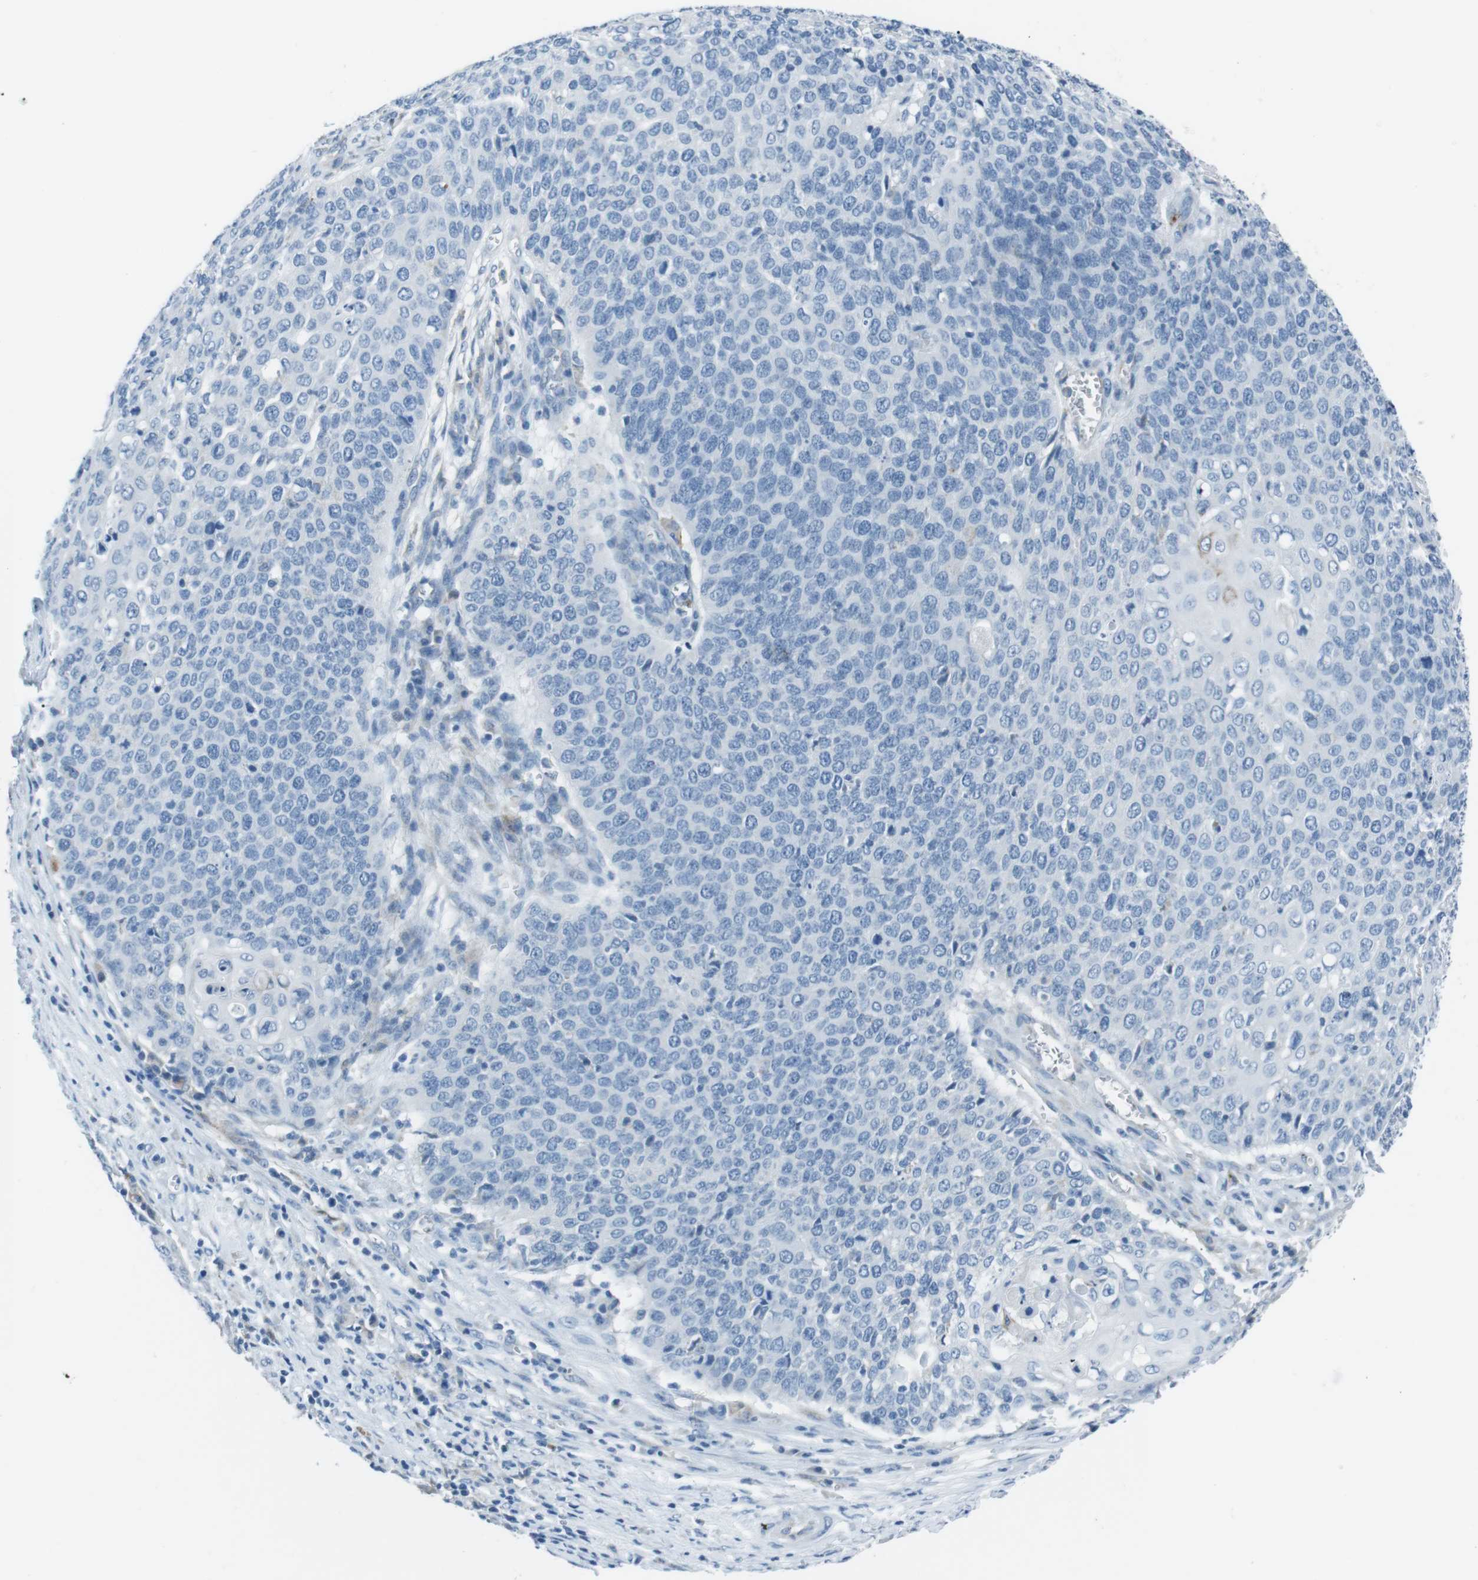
{"staining": {"intensity": "negative", "quantity": "none", "location": "none"}, "tissue": "cervical cancer", "cell_type": "Tumor cells", "image_type": "cancer", "snomed": [{"axis": "morphology", "description": "Squamous cell carcinoma, NOS"}, {"axis": "topography", "description": "Cervix"}], "caption": "A photomicrograph of cervical squamous cell carcinoma stained for a protein displays no brown staining in tumor cells. (DAB (3,3'-diaminobenzidine) IHC visualized using brightfield microscopy, high magnification).", "gene": "CSF2RA", "patient": {"sex": "female", "age": 39}}